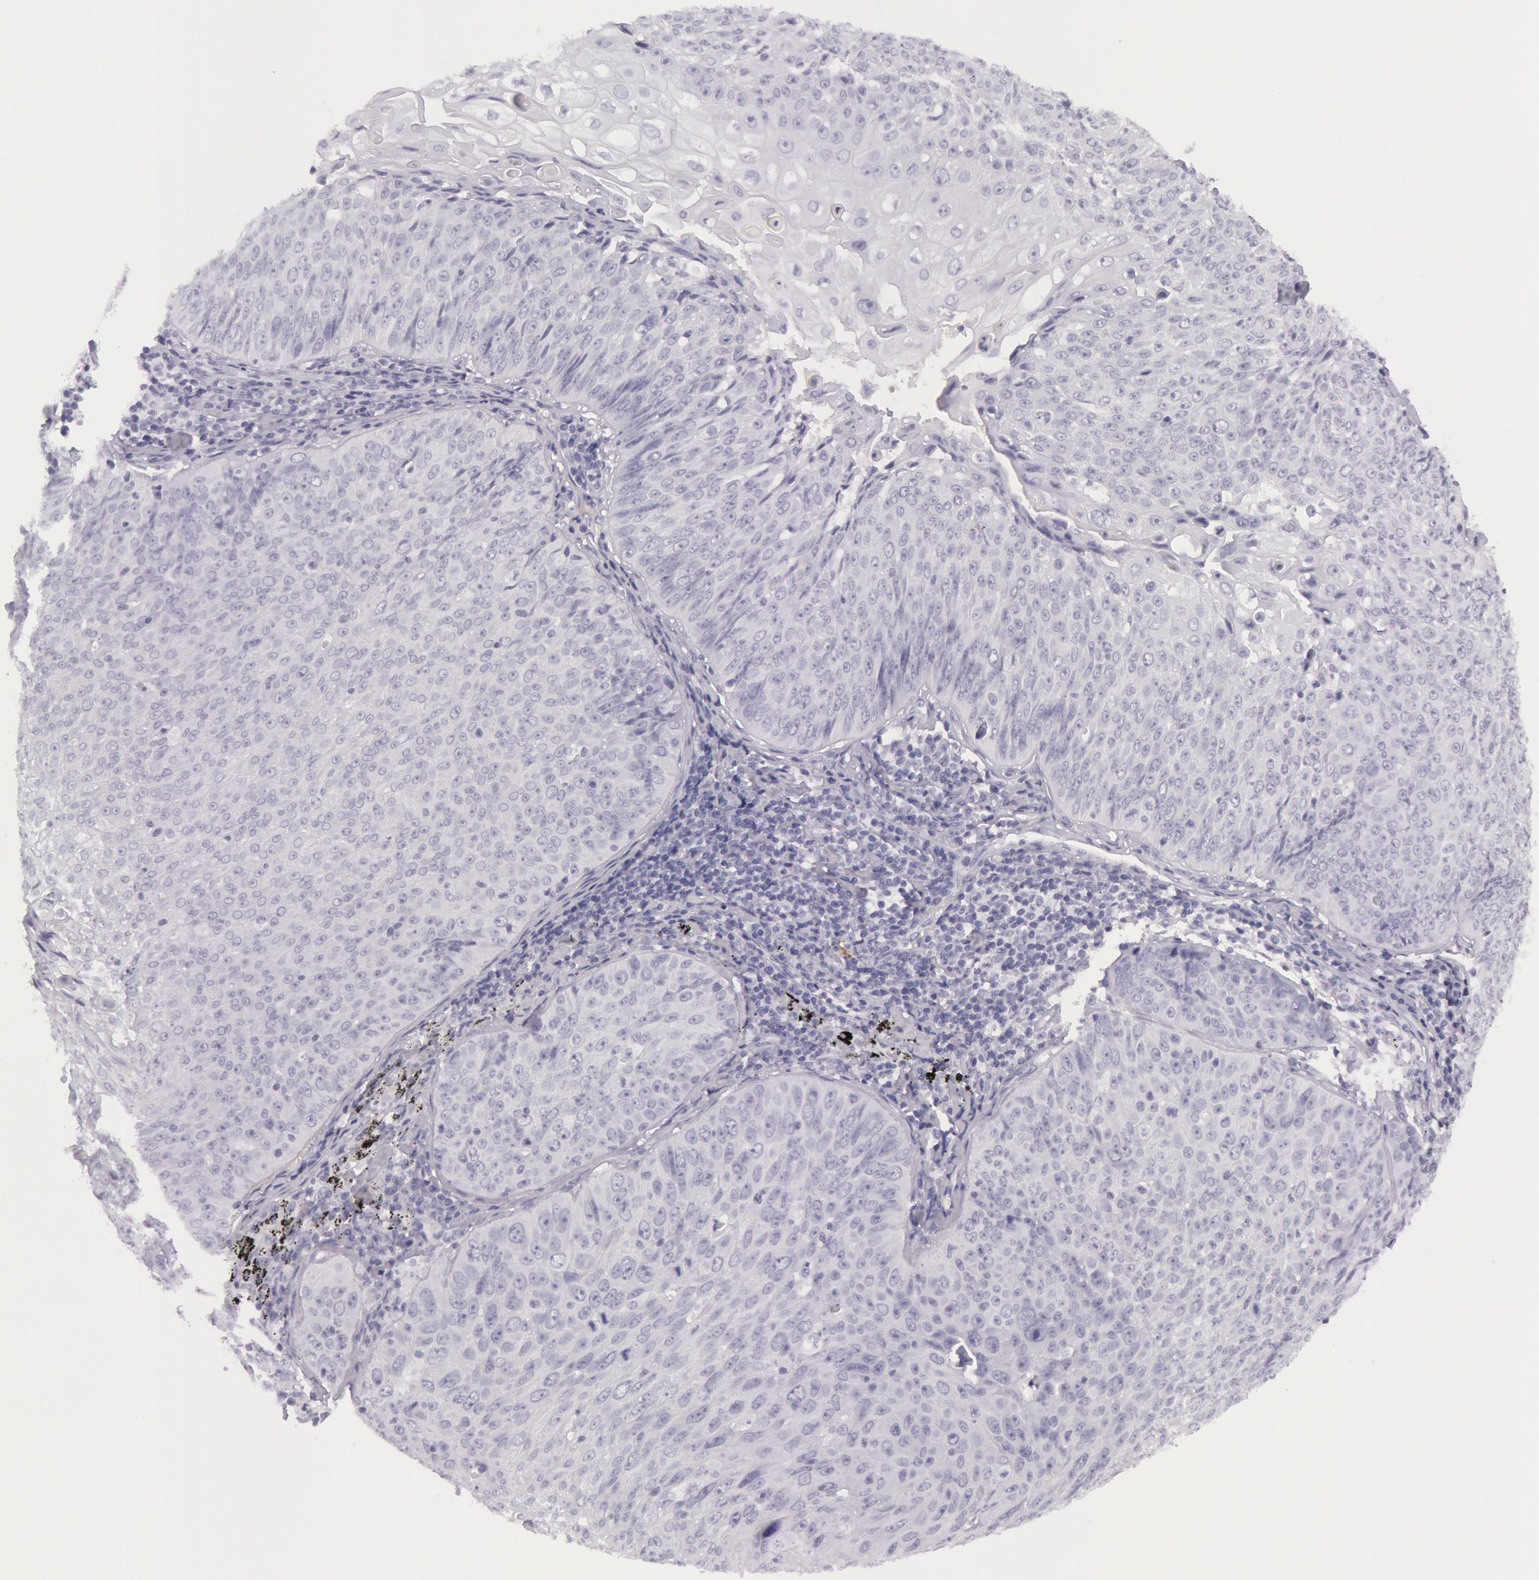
{"staining": {"intensity": "negative", "quantity": "none", "location": "none"}, "tissue": "lung cancer", "cell_type": "Tumor cells", "image_type": "cancer", "snomed": [{"axis": "morphology", "description": "Adenocarcinoma, NOS"}, {"axis": "topography", "description": "Lung"}], "caption": "Micrograph shows no significant protein positivity in tumor cells of lung cancer (adenocarcinoma).", "gene": "CKB", "patient": {"sex": "male", "age": 60}}